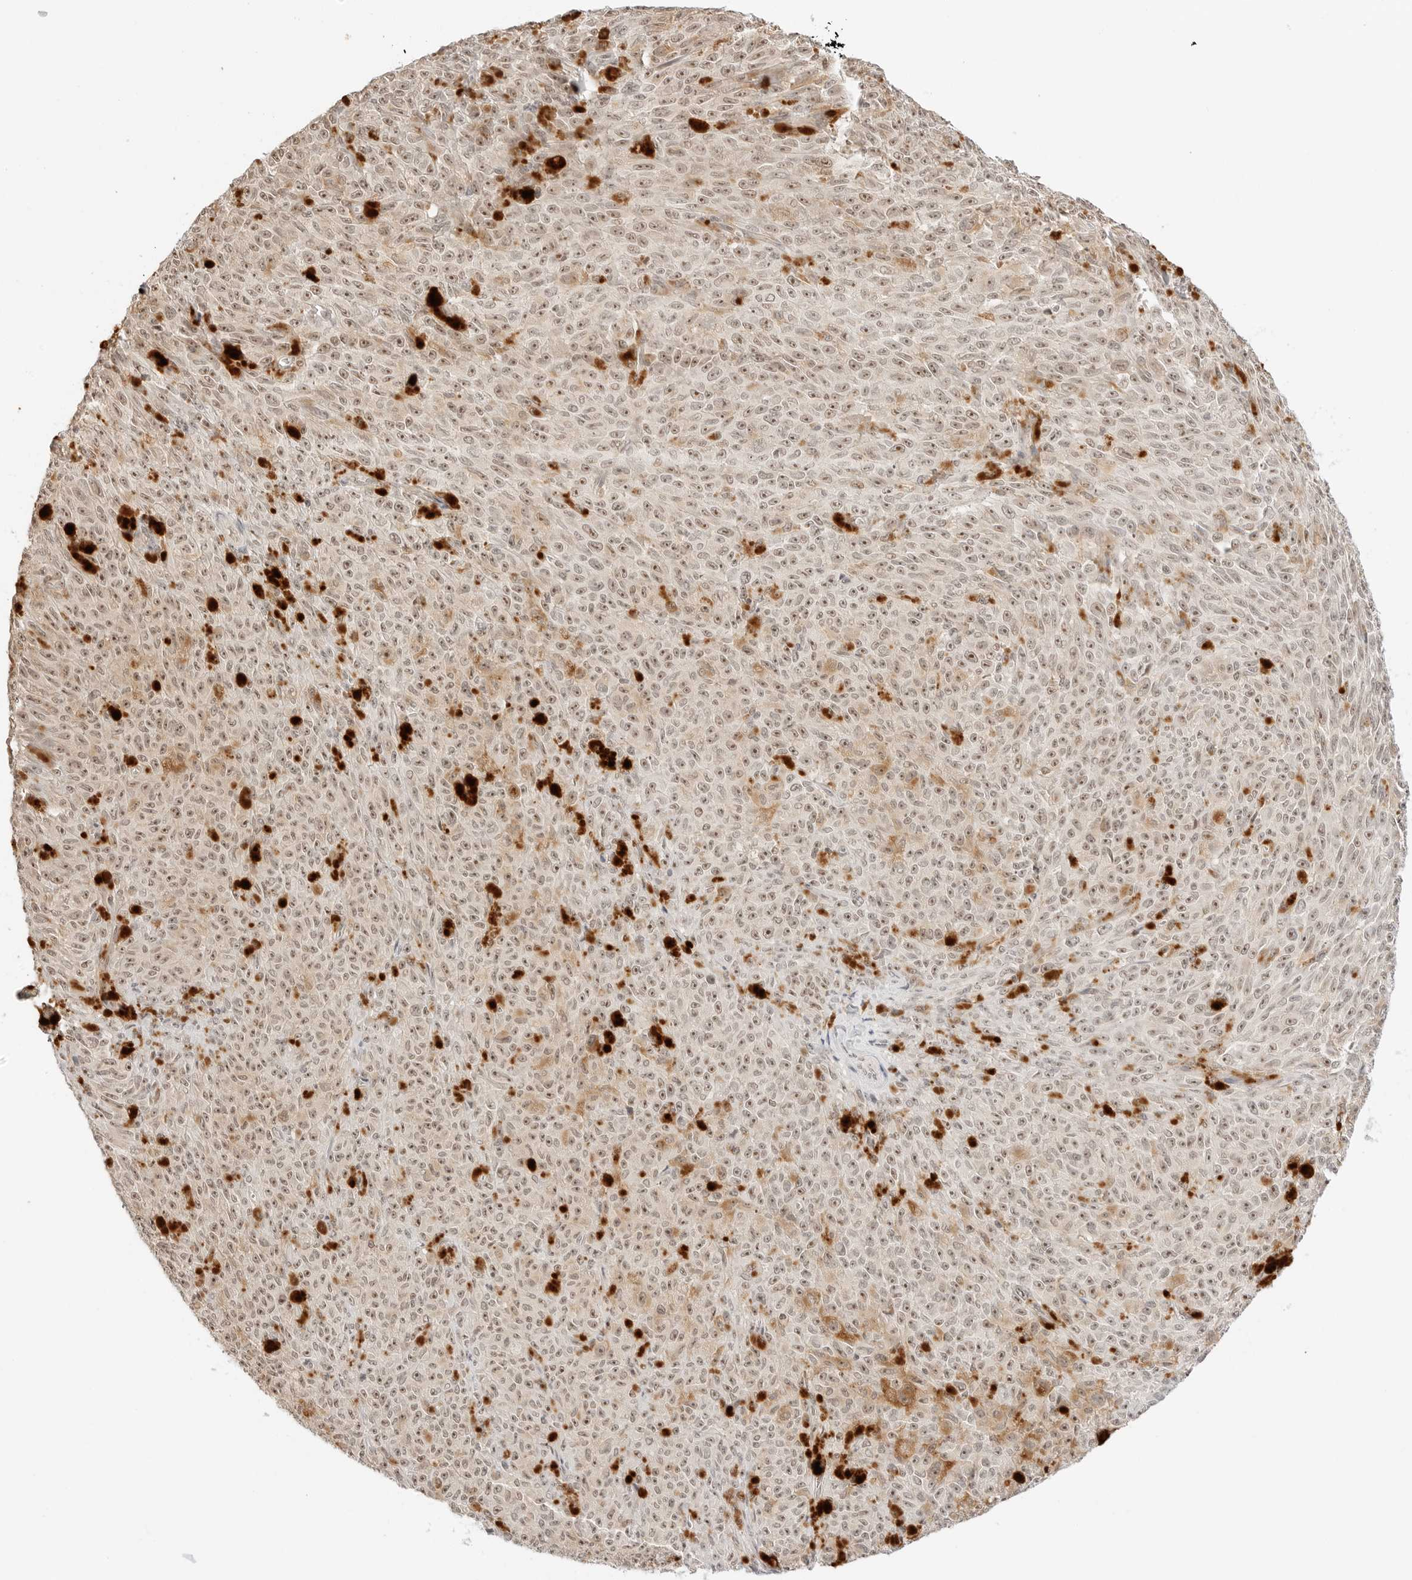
{"staining": {"intensity": "moderate", "quantity": ">75%", "location": "nuclear"}, "tissue": "melanoma", "cell_type": "Tumor cells", "image_type": "cancer", "snomed": [{"axis": "morphology", "description": "Malignant melanoma, NOS"}, {"axis": "topography", "description": "Skin"}], "caption": "Immunohistochemistry (IHC) of melanoma demonstrates medium levels of moderate nuclear positivity in approximately >75% of tumor cells. Using DAB (3,3'-diaminobenzidine) (brown) and hematoxylin (blue) stains, captured at high magnification using brightfield microscopy.", "gene": "RPS6KL1", "patient": {"sex": "female", "age": 82}}